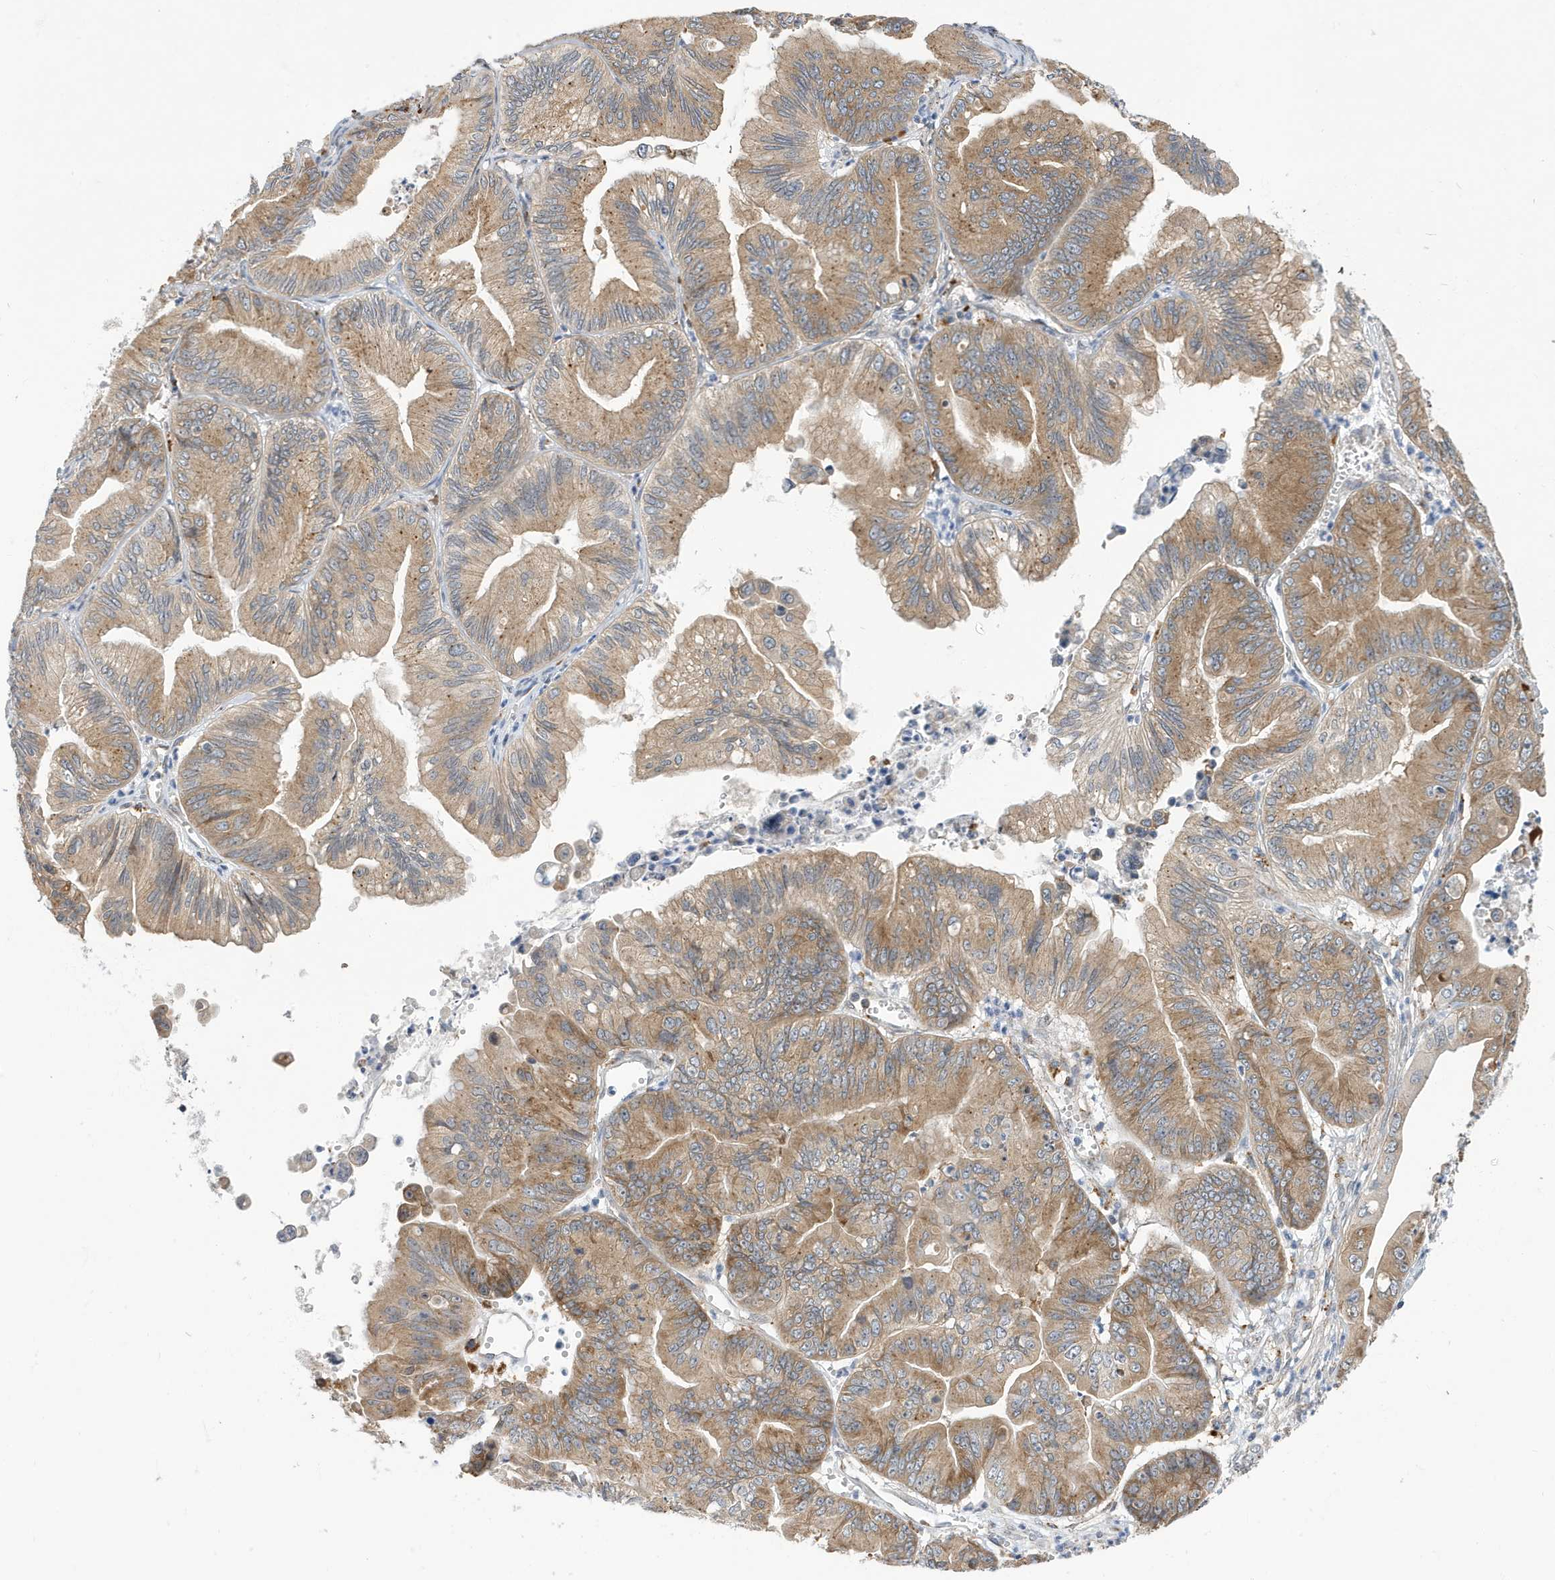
{"staining": {"intensity": "moderate", "quantity": ">75%", "location": "cytoplasmic/membranous"}, "tissue": "ovarian cancer", "cell_type": "Tumor cells", "image_type": "cancer", "snomed": [{"axis": "morphology", "description": "Cystadenocarcinoma, mucinous, NOS"}, {"axis": "topography", "description": "Ovary"}], "caption": "A micrograph showing moderate cytoplasmic/membranous expression in approximately >75% of tumor cells in mucinous cystadenocarcinoma (ovarian), as visualized by brown immunohistochemical staining.", "gene": "ZNF507", "patient": {"sex": "female", "age": 71}}